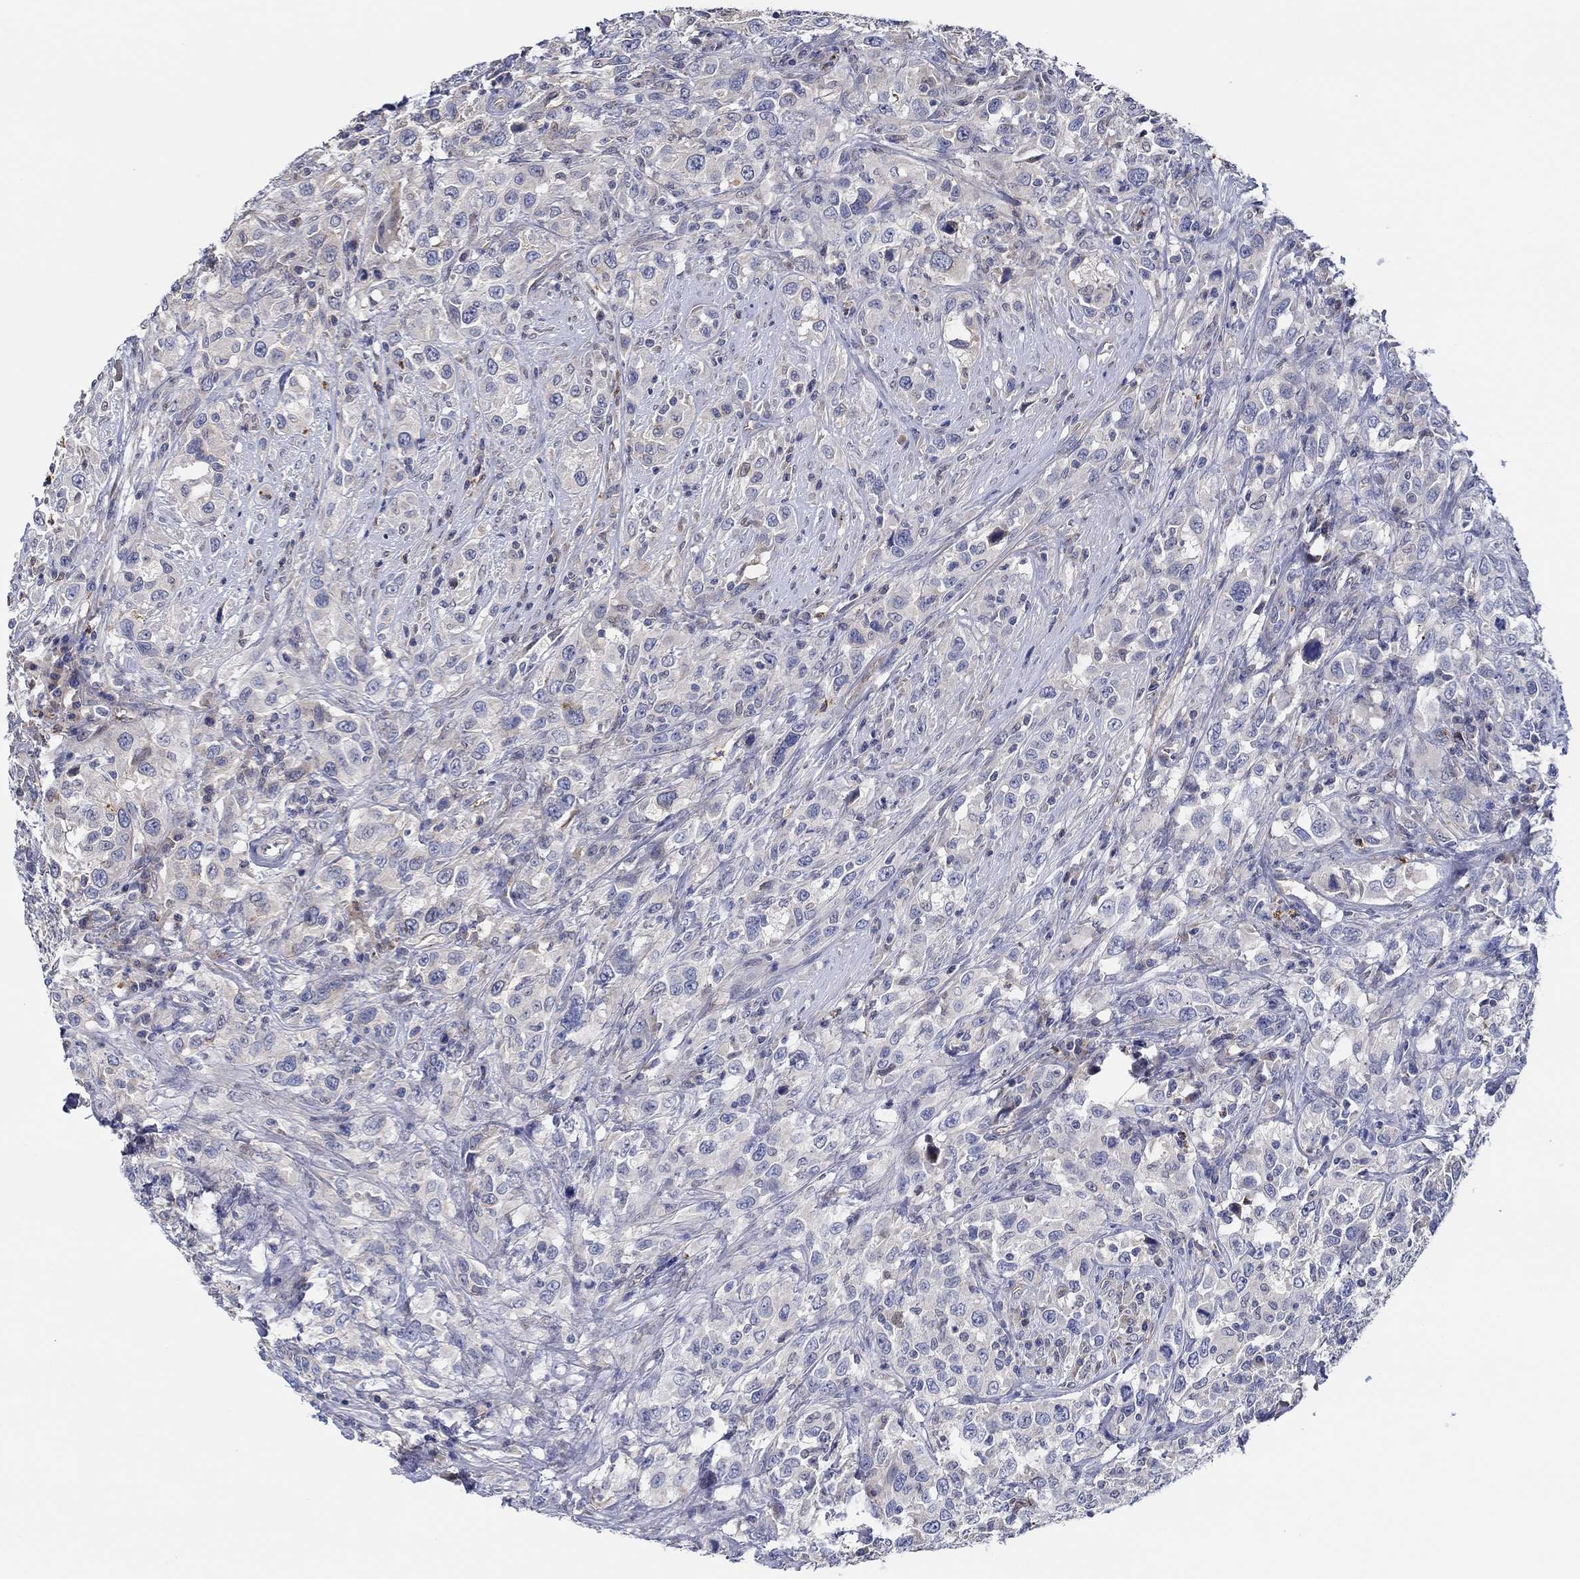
{"staining": {"intensity": "negative", "quantity": "none", "location": "none"}, "tissue": "urothelial cancer", "cell_type": "Tumor cells", "image_type": "cancer", "snomed": [{"axis": "morphology", "description": "Urothelial carcinoma, NOS"}, {"axis": "morphology", "description": "Urothelial carcinoma, High grade"}, {"axis": "topography", "description": "Urinary bladder"}], "caption": "This micrograph is of urothelial cancer stained with immunohistochemistry to label a protein in brown with the nuclei are counter-stained blue. There is no positivity in tumor cells.", "gene": "CFAP61", "patient": {"sex": "female", "age": 64}}